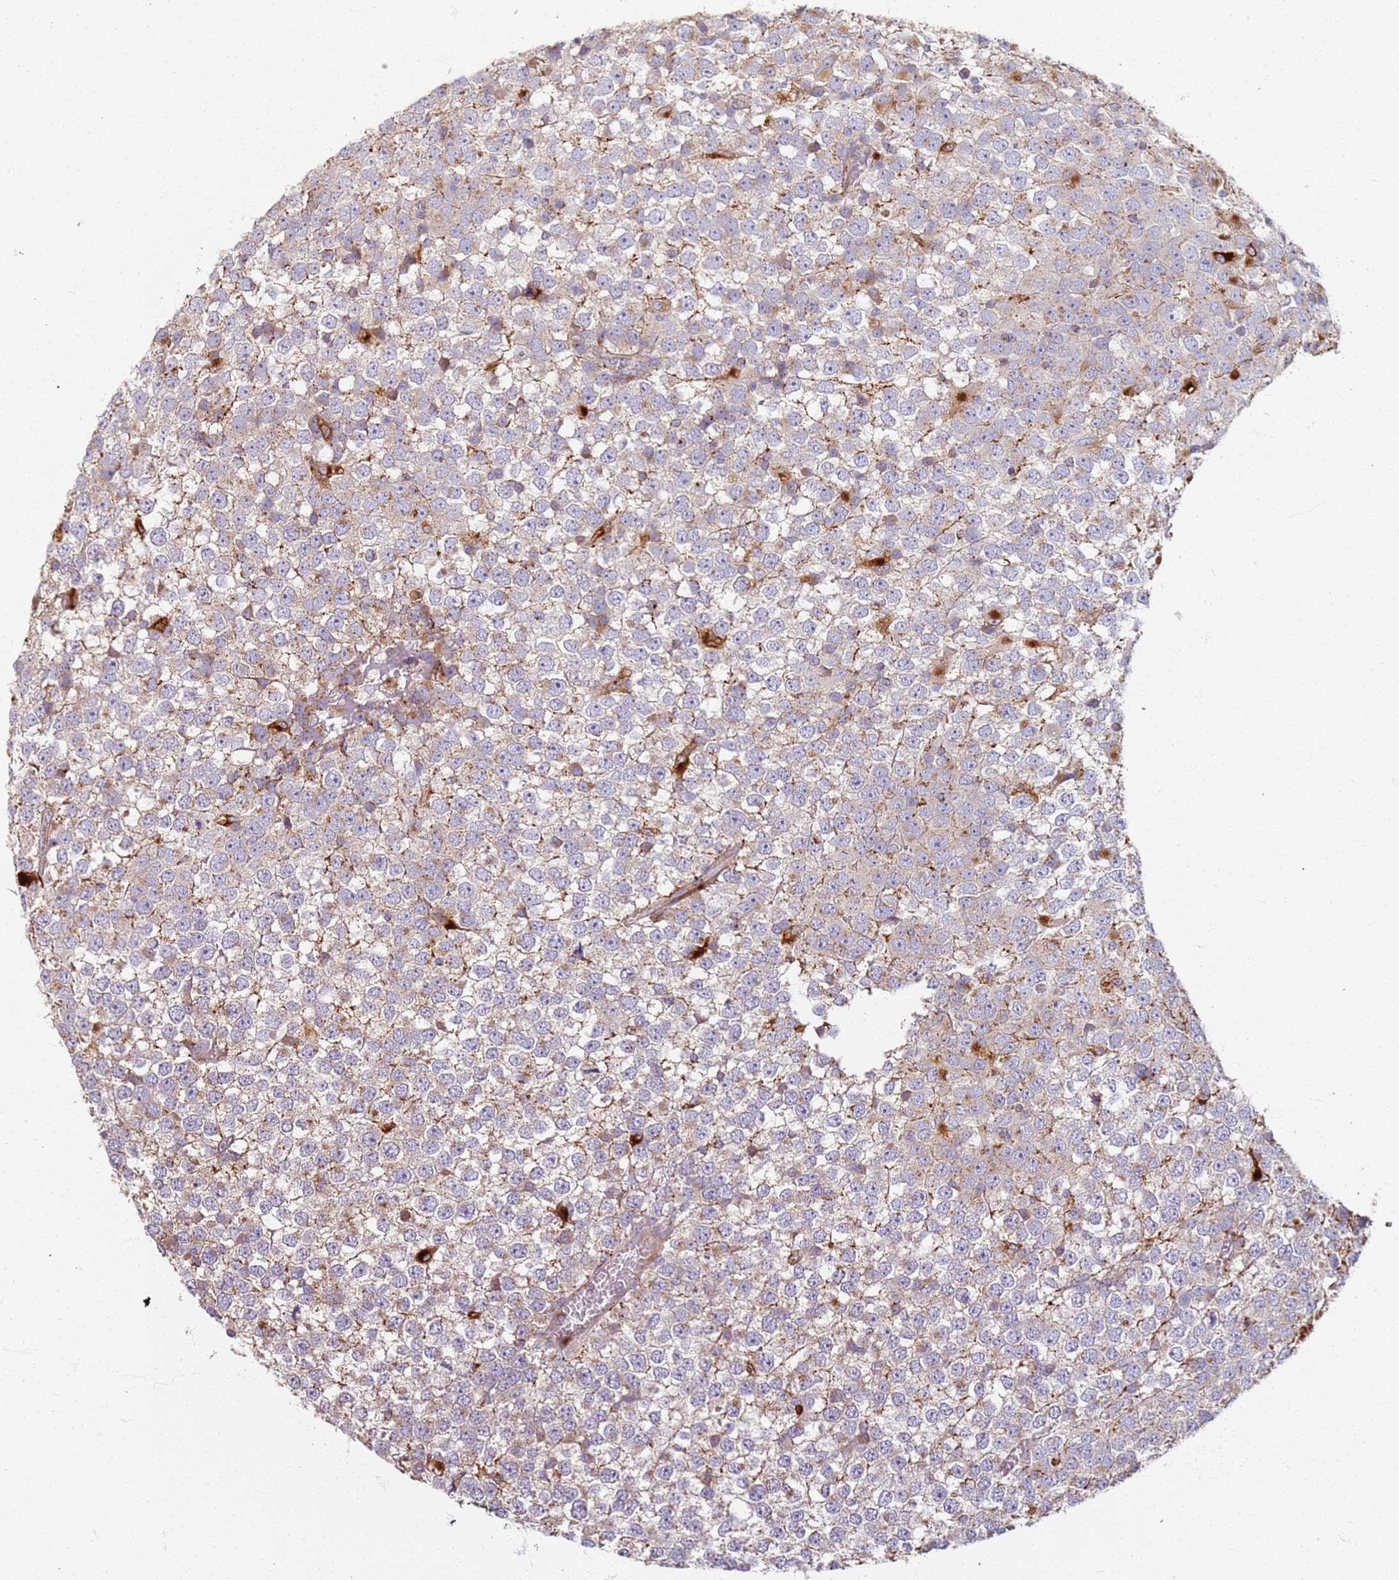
{"staining": {"intensity": "weak", "quantity": "<25%", "location": "cytoplasmic/membranous"}, "tissue": "testis cancer", "cell_type": "Tumor cells", "image_type": "cancer", "snomed": [{"axis": "morphology", "description": "Seminoma, NOS"}, {"axis": "topography", "description": "Testis"}], "caption": "Testis seminoma was stained to show a protein in brown. There is no significant staining in tumor cells. (DAB immunohistochemistry, high magnification).", "gene": "PROKR2", "patient": {"sex": "male", "age": 65}}